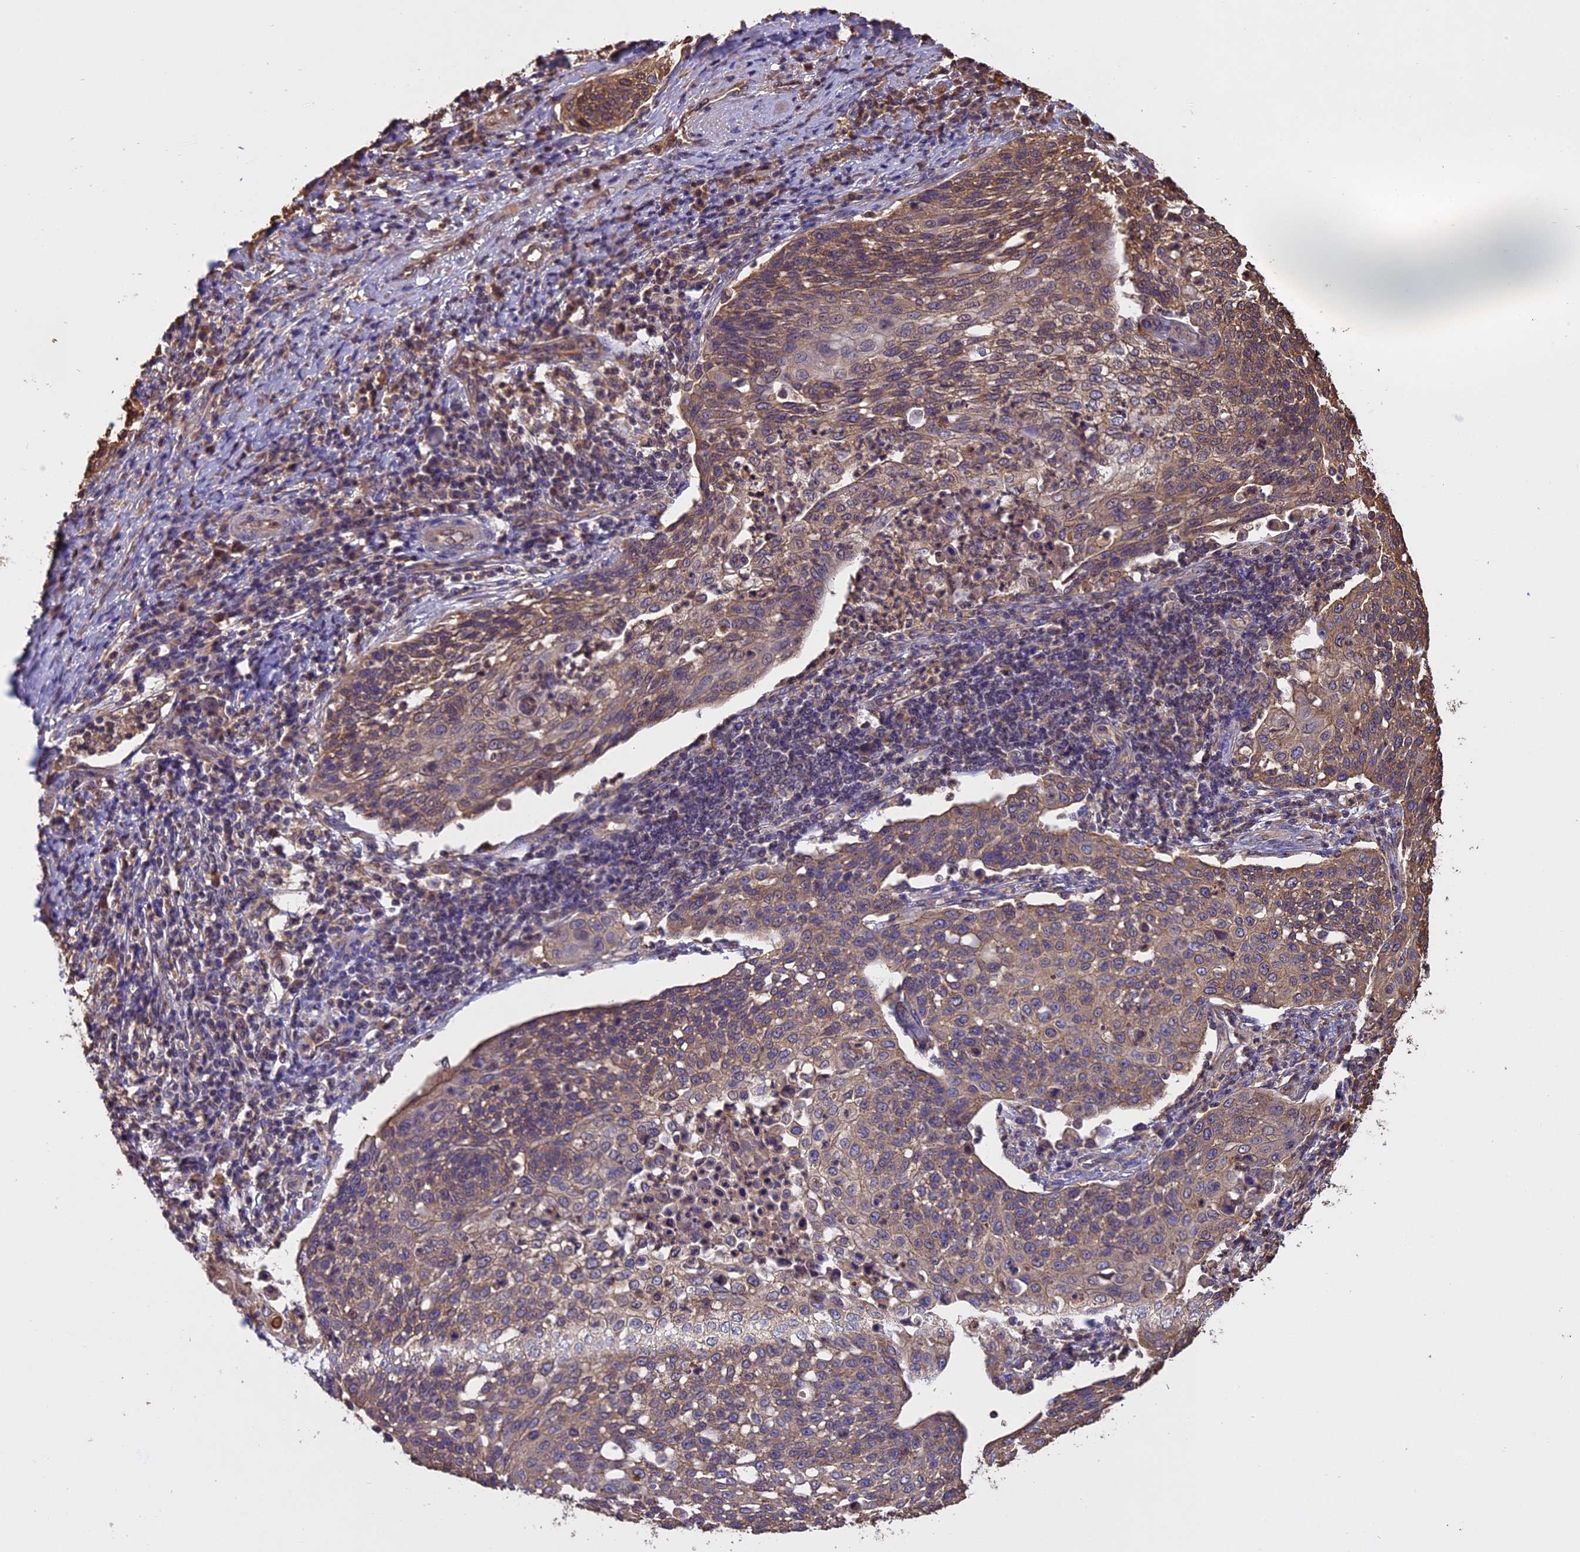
{"staining": {"intensity": "moderate", "quantity": "25%-75%", "location": "cytoplasmic/membranous"}, "tissue": "cervical cancer", "cell_type": "Tumor cells", "image_type": "cancer", "snomed": [{"axis": "morphology", "description": "Squamous cell carcinoma, NOS"}, {"axis": "topography", "description": "Cervix"}], "caption": "Immunohistochemical staining of human cervical cancer reveals medium levels of moderate cytoplasmic/membranous positivity in approximately 25%-75% of tumor cells. (DAB (3,3'-diaminobenzidine) = brown stain, brightfield microscopy at high magnification).", "gene": "CHMP2A", "patient": {"sex": "female", "age": 34}}